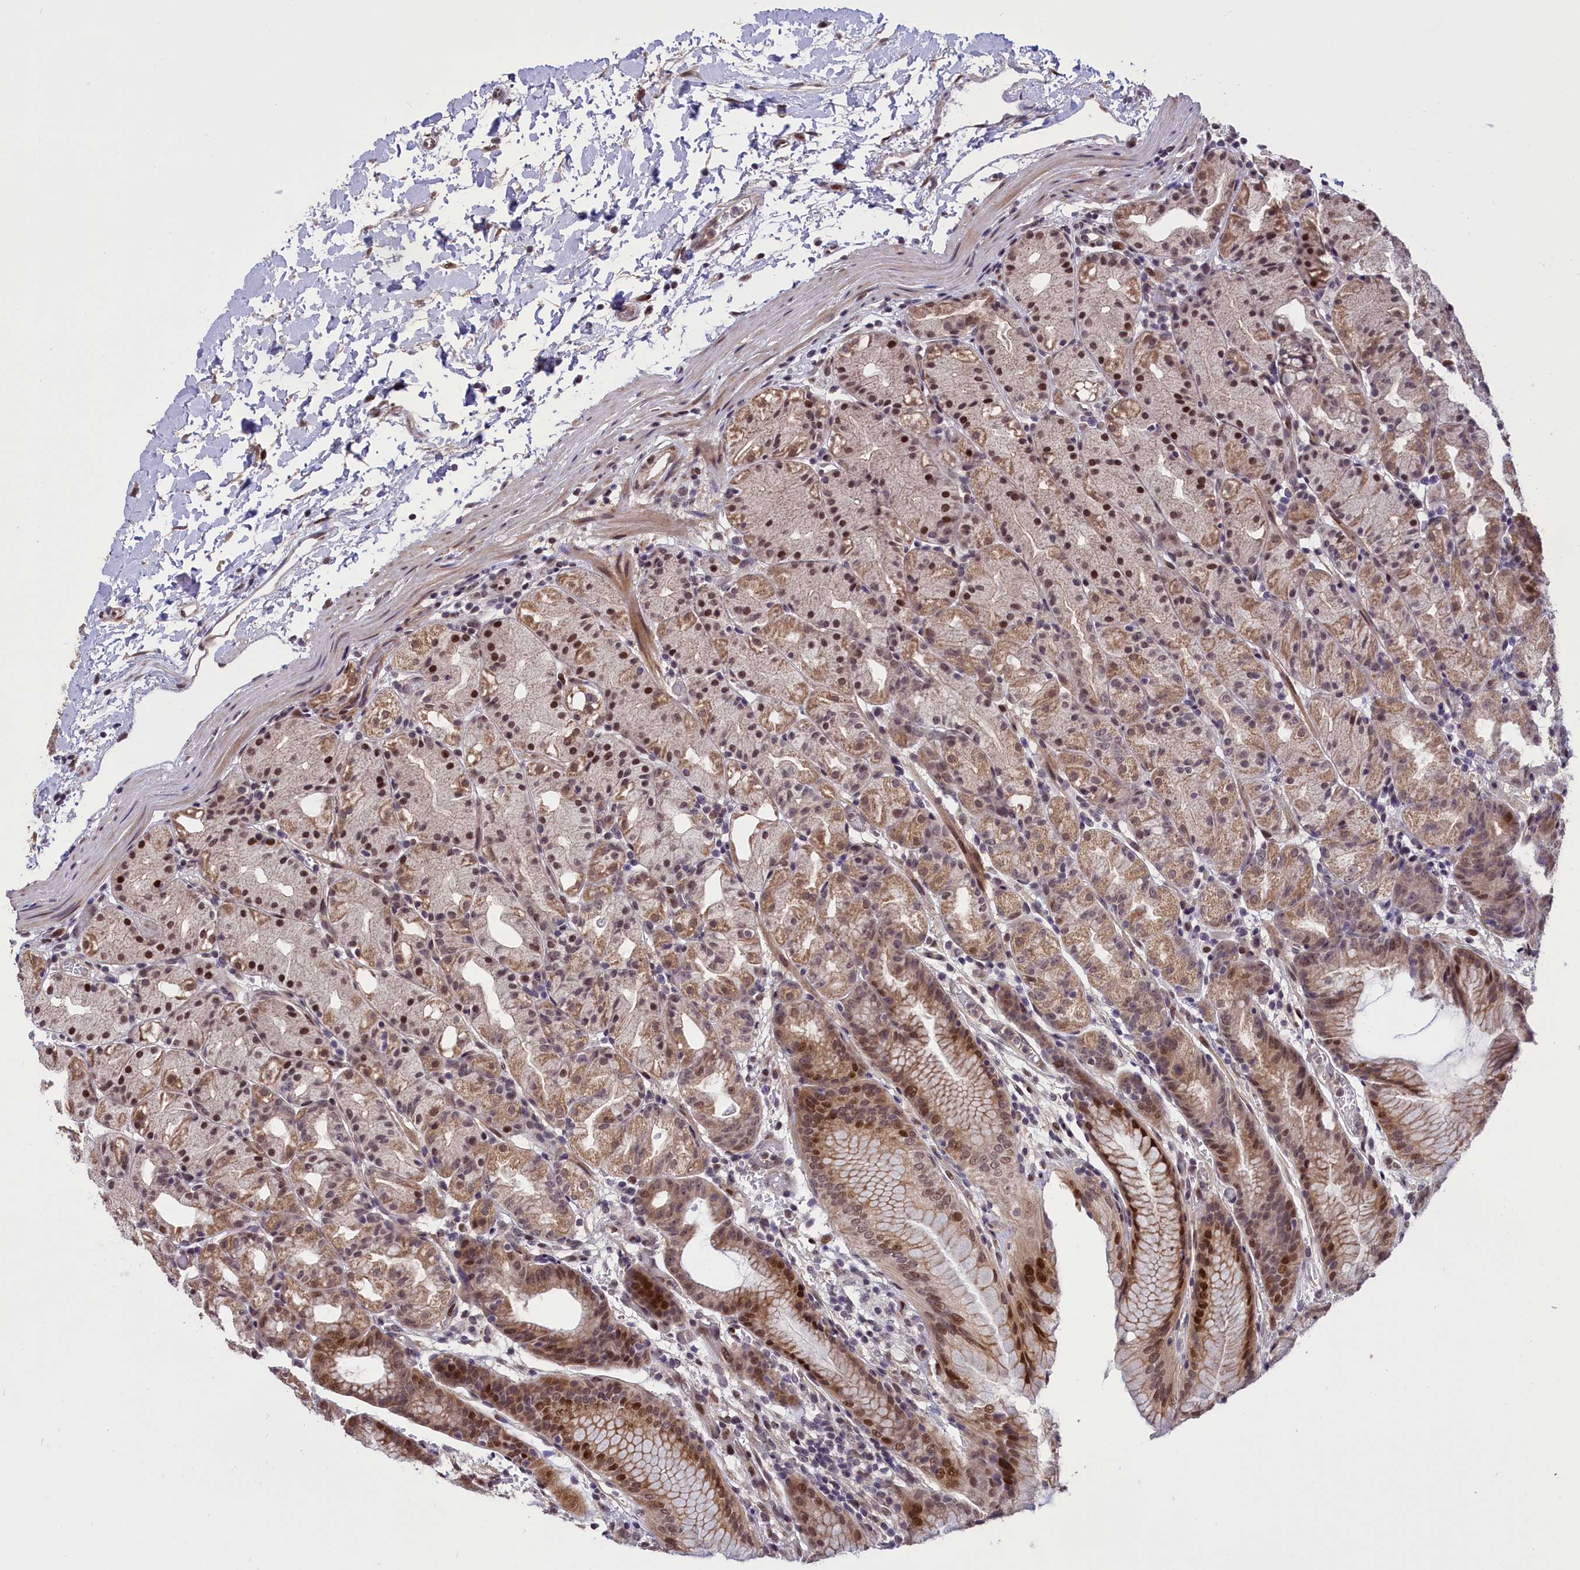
{"staining": {"intensity": "moderate", "quantity": "25%-75%", "location": "cytoplasmic/membranous,nuclear"}, "tissue": "stomach", "cell_type": "Glandular cells", "image_type": "normal", "snomed": [{"axis": "morphology", "description": "Normal tissue, NOS"}, {"axis": "topography", "description": "Stomach, upper"}], "caption": "Immunohistochemistry (DAB (3,3'-diaminobenzidine)) staining of benign human stomach shows moderate cytoplasmic/membranous,nuclear protein expression in about 25%-75% of glandular cells. The staining is performed using DAB (3,3'-diaminobenzidine) brown chromogen to label protein expression. The nuclei are counter-stained blue using hematoxylin.", "gene": "RELB", "patient": {"sex": "male", "age": 48}}